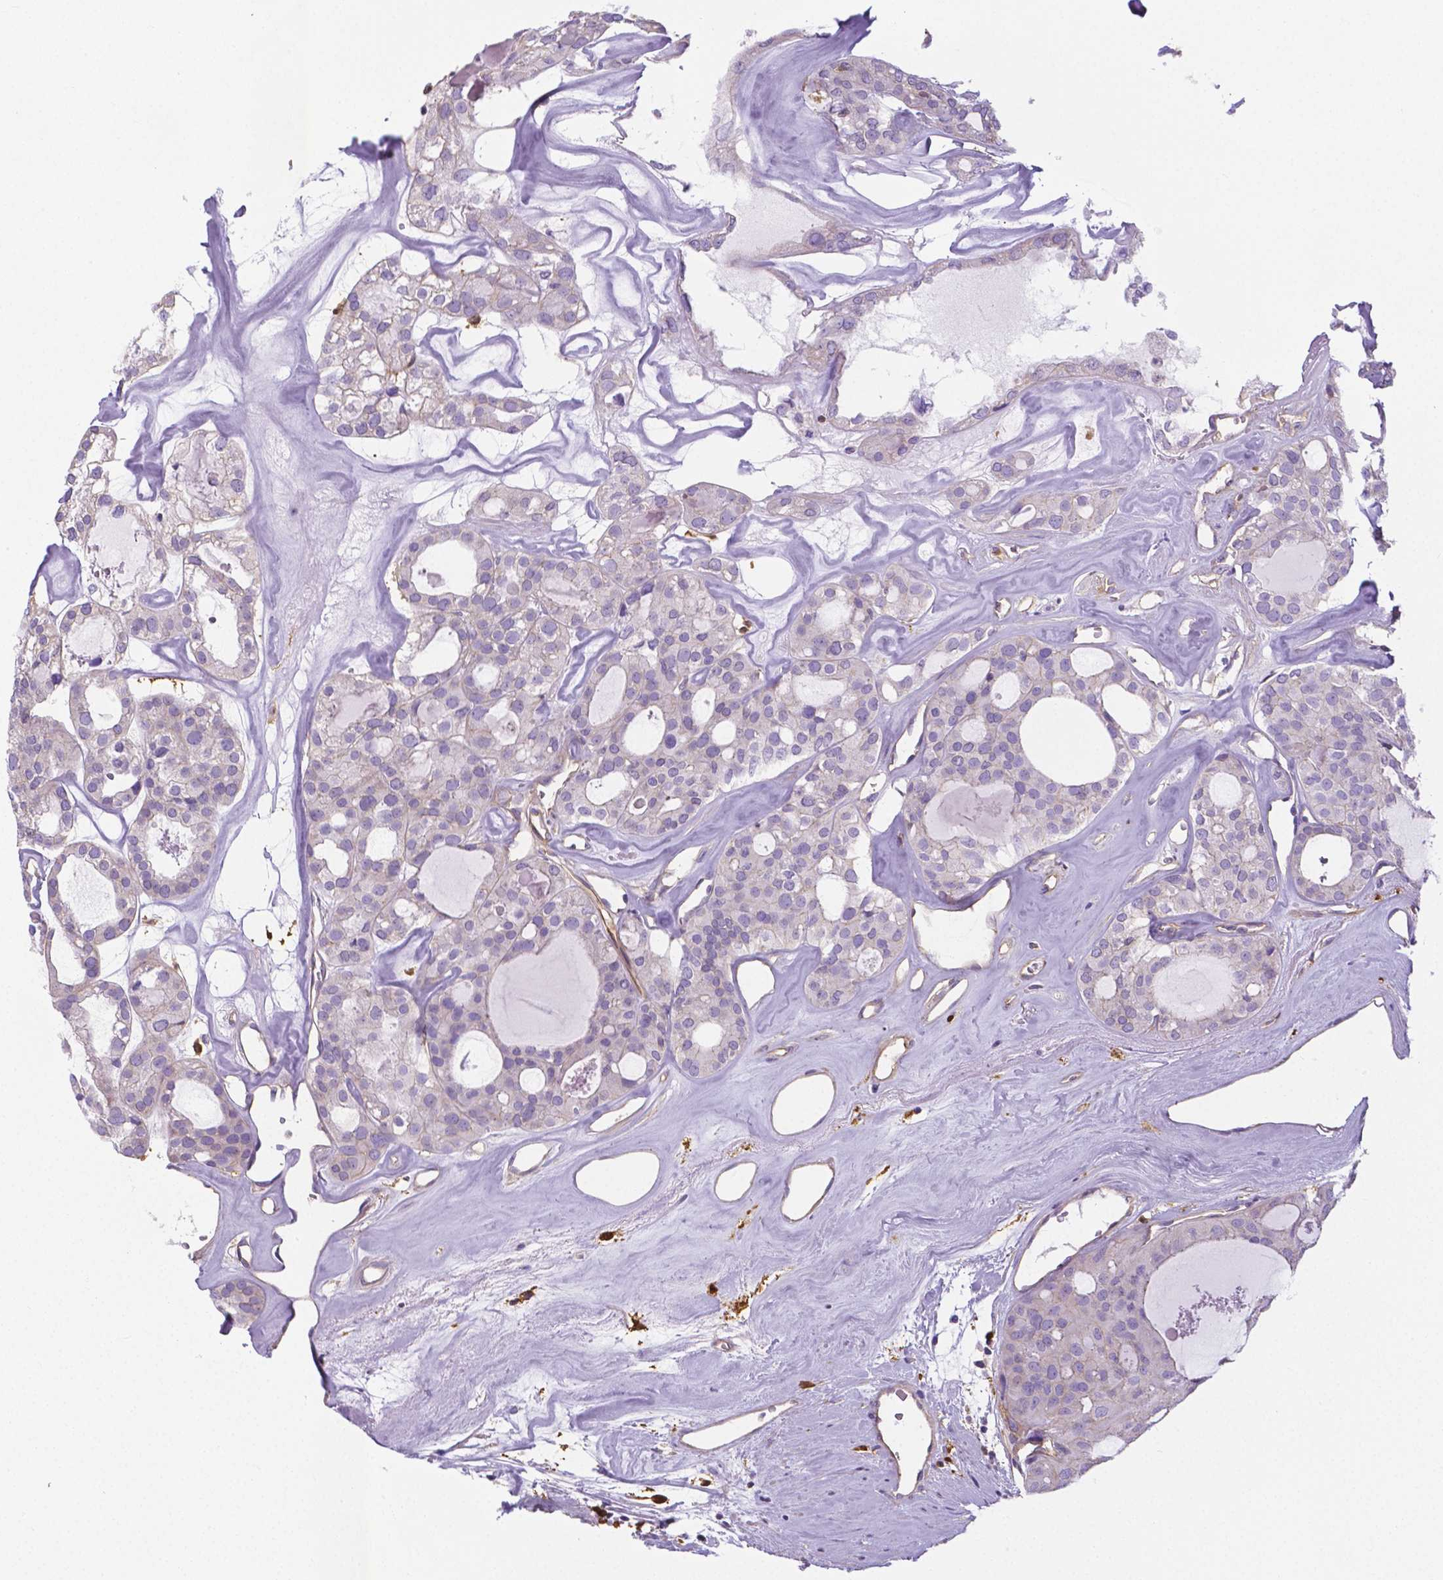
{"staining": {"intensity": "negative", "quantity": "none", "location": "none"}, "tissue": "thyroid cancer", "cell_type": "Tumor cells", "image_type": "cancer", "snomed": [{"axis": "morphology", "description": "Follicular adenoma carcinoma, NOS"}, {"axis": "topography", "description": "Thyroid gland"}], "caption": "IHC of human thyroid follicular adenoma carcinoma shows no expression in tumor cells.", "gene": "CRMP1", "patient": {"sex": "male", "age": 75}}